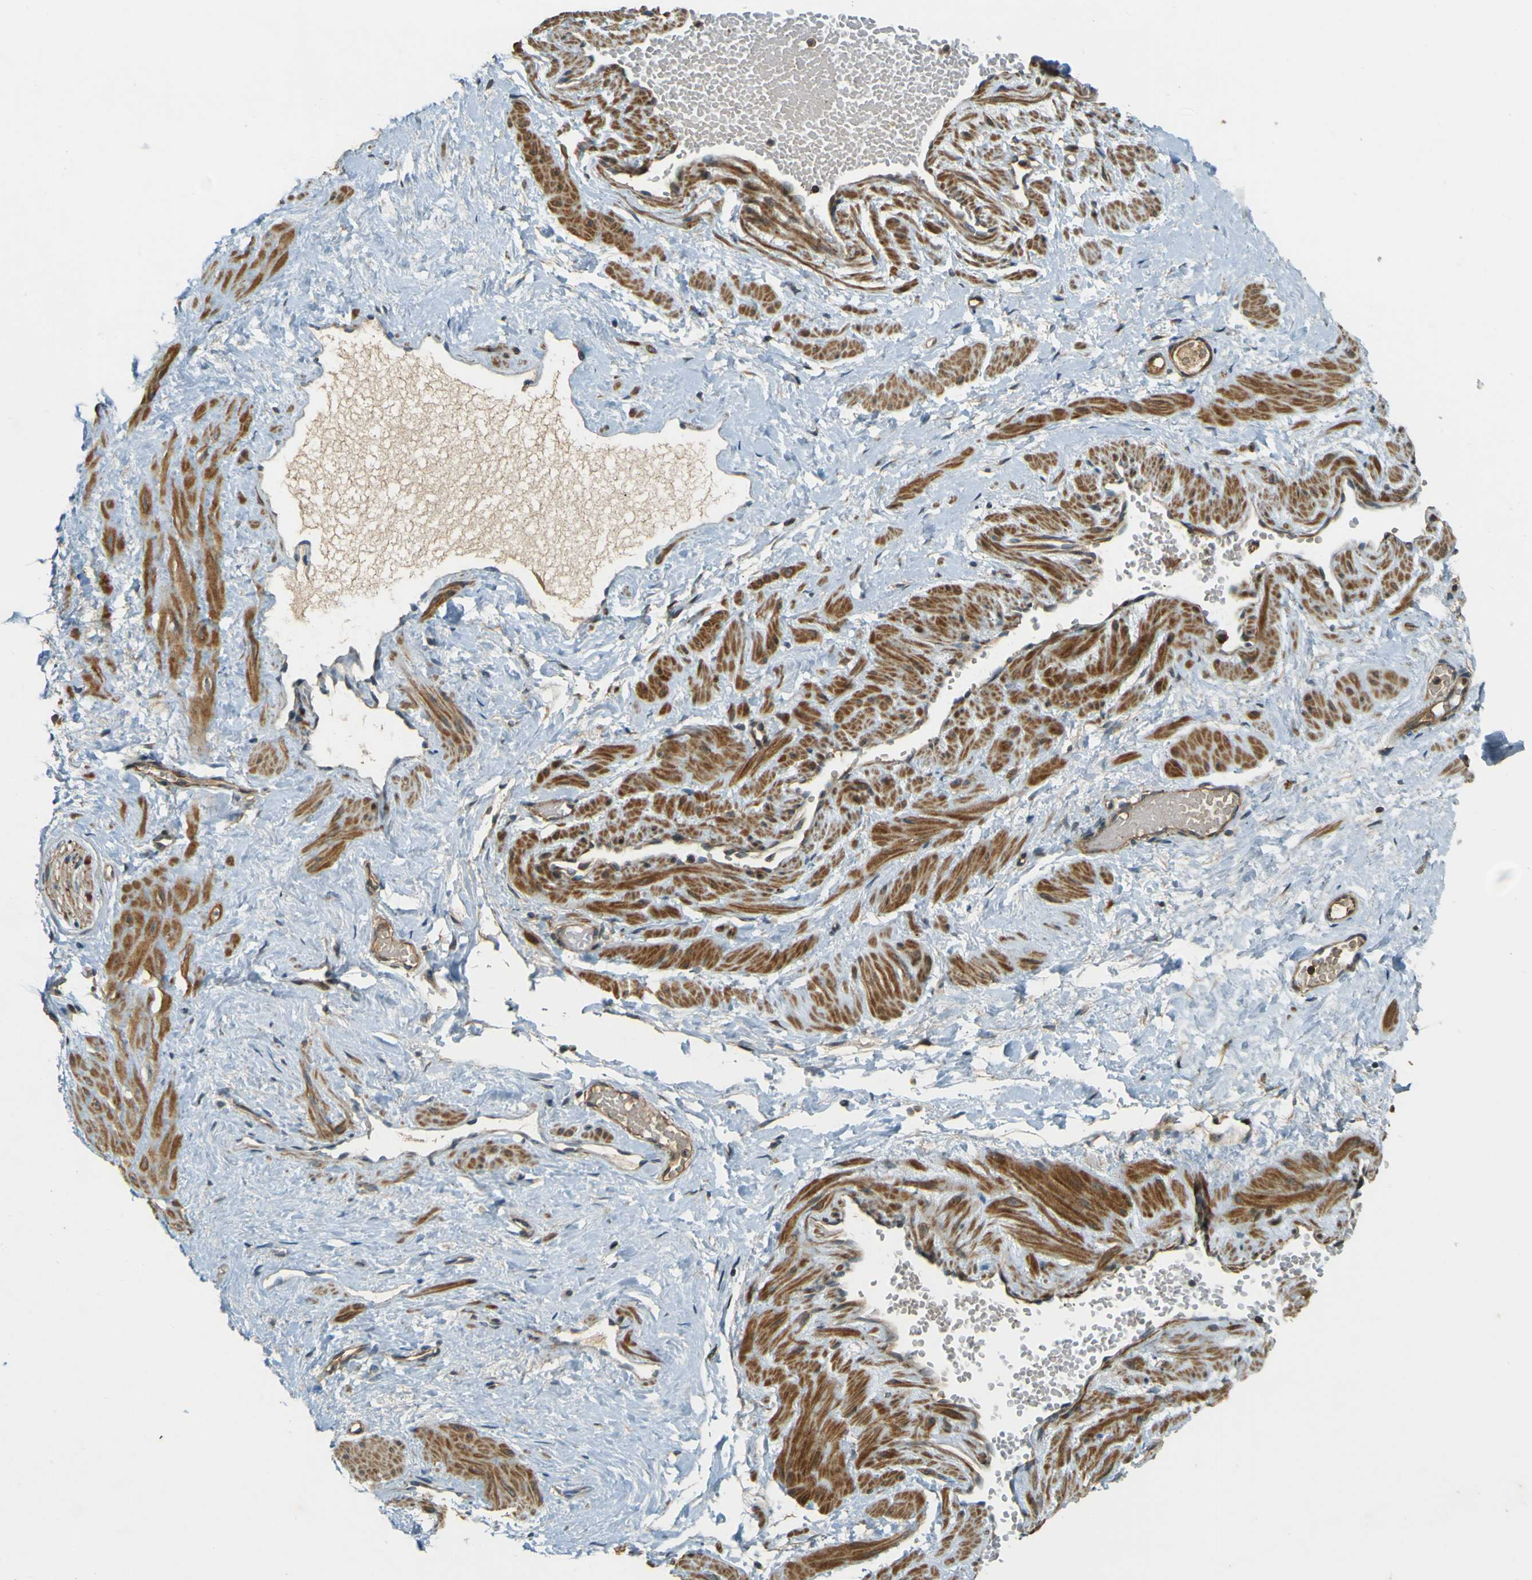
{"staining": {"intensity": "moderate", "quantity": ">75%", "location": "cytoplasmic/membranous"}, "tissue": "adipose tissue", "cell_type": "Adipocytes", "image_type": "normal", "snomed": [{"axis": "morphology", "description": "Normal tissue, NOS"}, {"axis": "topography", "description": "Soft tissue"}, {"axis": "topography", "description": "Vascular tissue"}], "caption": "Protein staining by immunohistochemistry (IHC) exhibits moderate cytoplasmic/membranous positivity in approximately >75% of adipocytes in normal adipose tissue. (Brightfield microscopy of DAB IHC at high magnification).", "gene": "LPCAT1", "patient": {"sex": "female", "age": 35}}